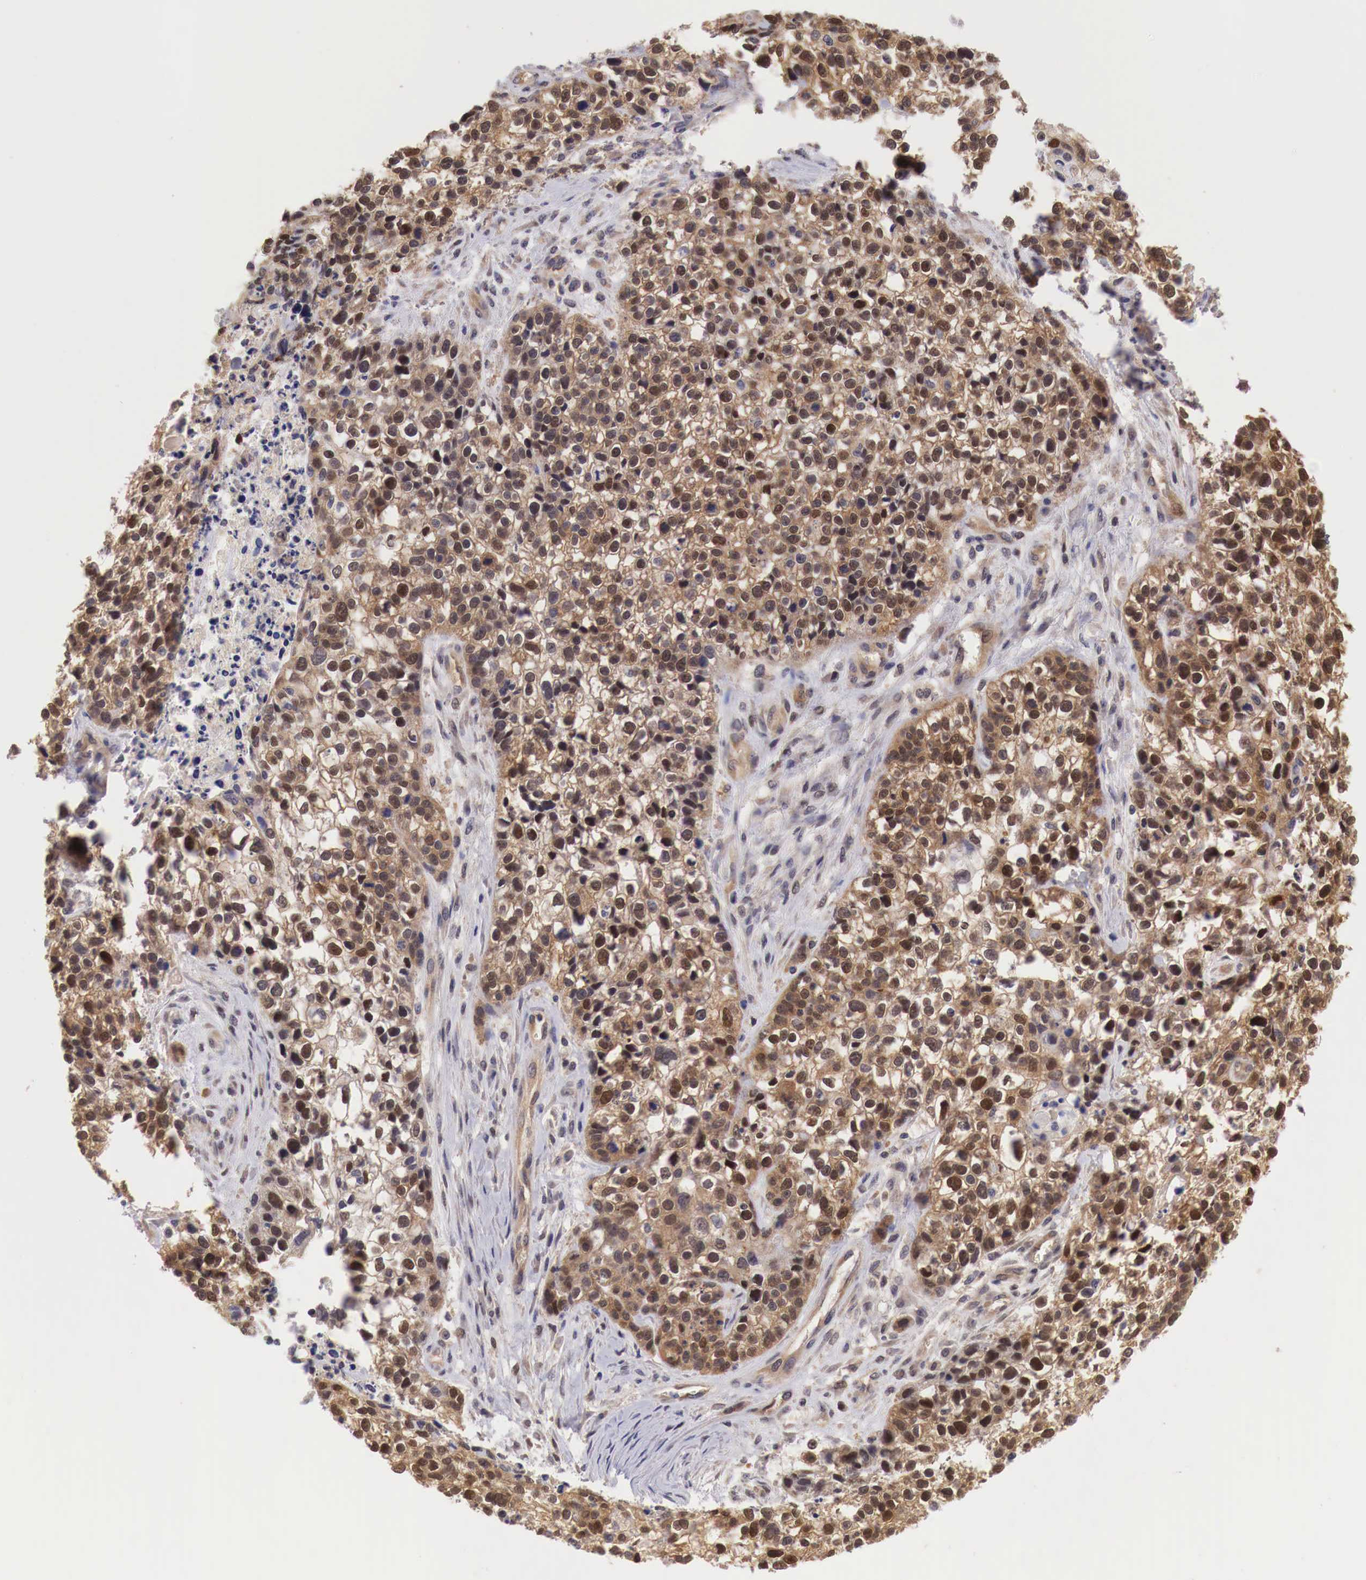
{"staining": {"intensity": "strong", "quantity": ">75%", "location": "cytoplasmic/membranous,nuclear"}, "tissue": "lung cancer", "cell_type": "Tumor cells", "image_type": "cancer", "snomed": [{"axis": "morphology", "description": "Squamous cell carcinoma, NOS"}, {"axis": "topography", "description": "Lymph node"}, {"axis": "topography", "description": "Lung"}], "caption": "Immunohistochemical staining of squamous cell carcinoma (lung) displays high levels of strong cytoplasmic/membranous and nuclear protein expression in about >75% of tumor cells.", "gene": "PABIR2", "patient": {"sex": "male", "age": 74}}